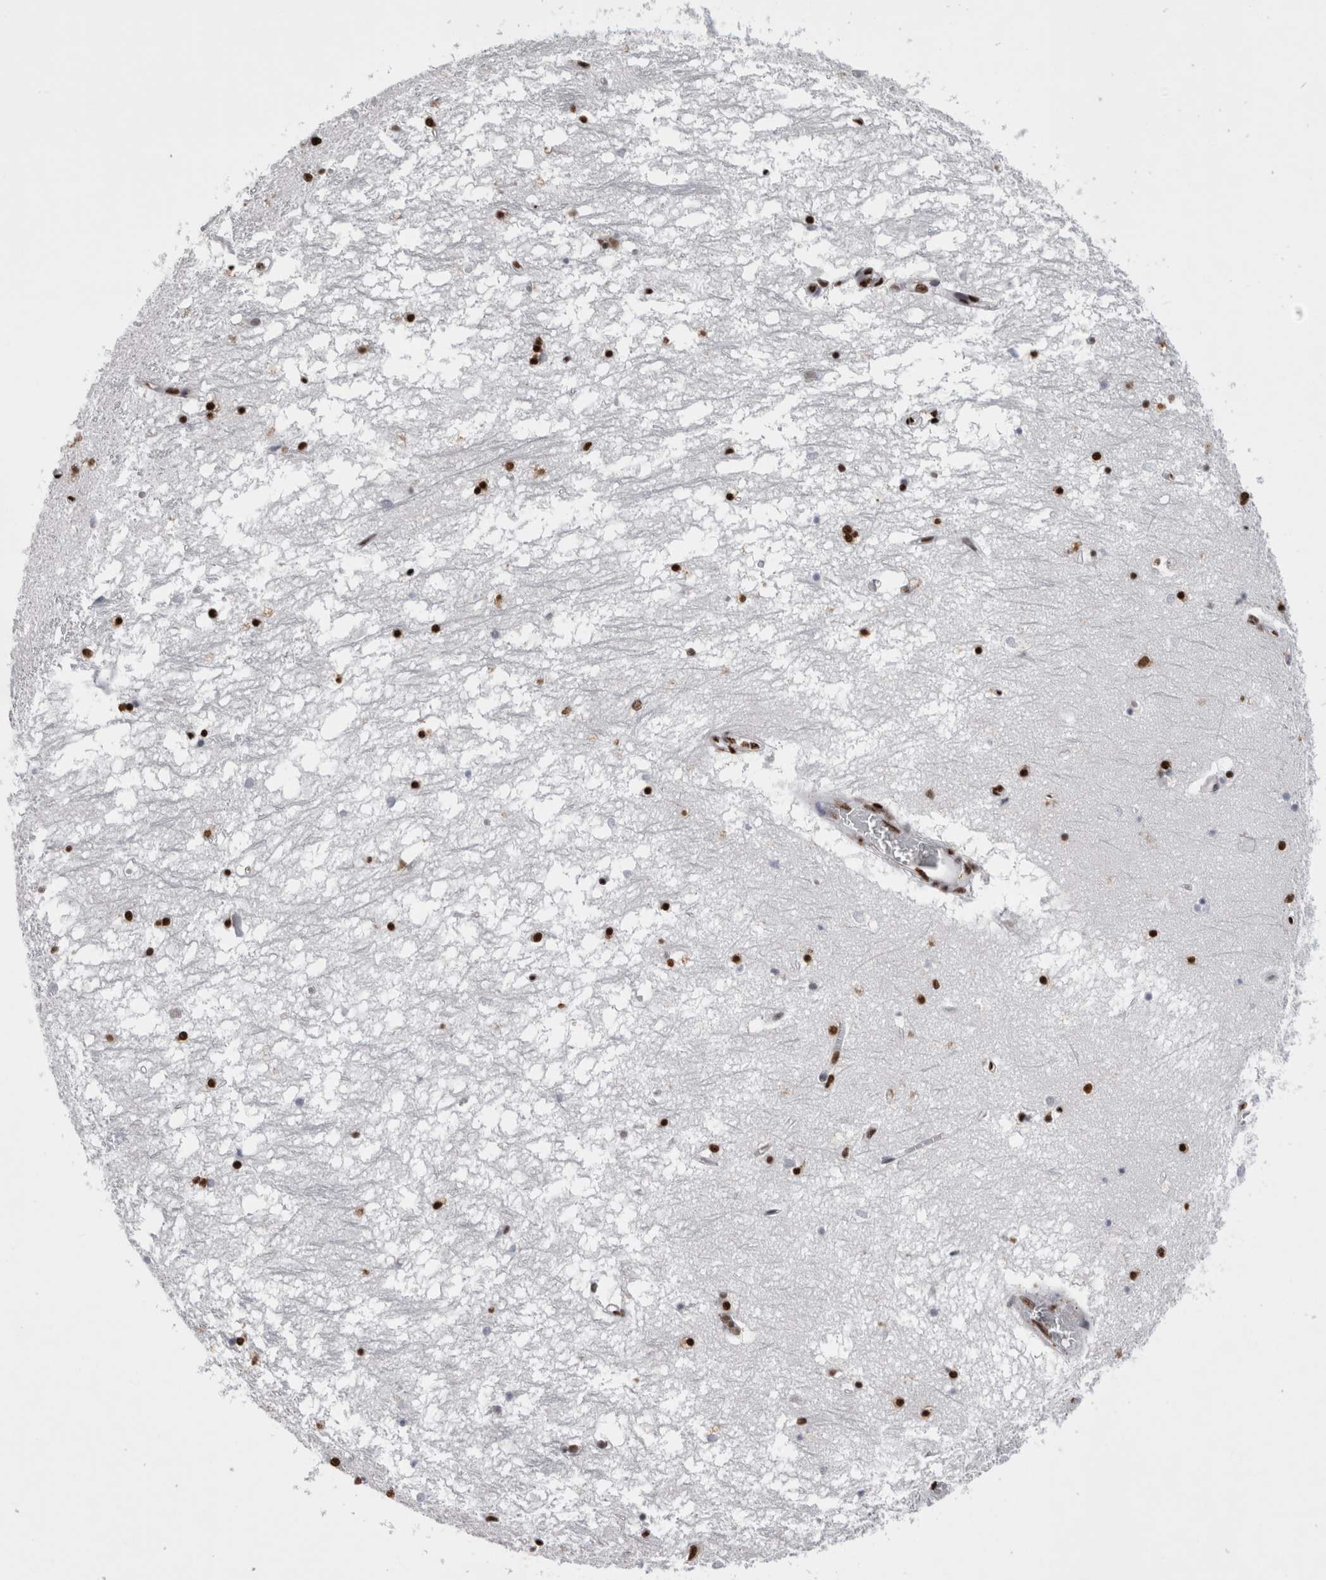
{"staining": {"intensity": "strong", "quantity": ">75%", "location": "nuclear"}, "tissue": "hippocampus", "cell_type": "Glial cells", "image_type": "normal", "snomed": [{"axis": "morphology", "description": "Normal tissue, NOS"}, {"axis": "topography", "description": "Hippocampus"}], "caption": "High-power microscopy captured an IHC histopathology image of benign hippocampus, revealing strong nuclear staining in about >75% of glial cells.", "gene": "ALPK3", "patient": {"sex": "male", "age": 70}}